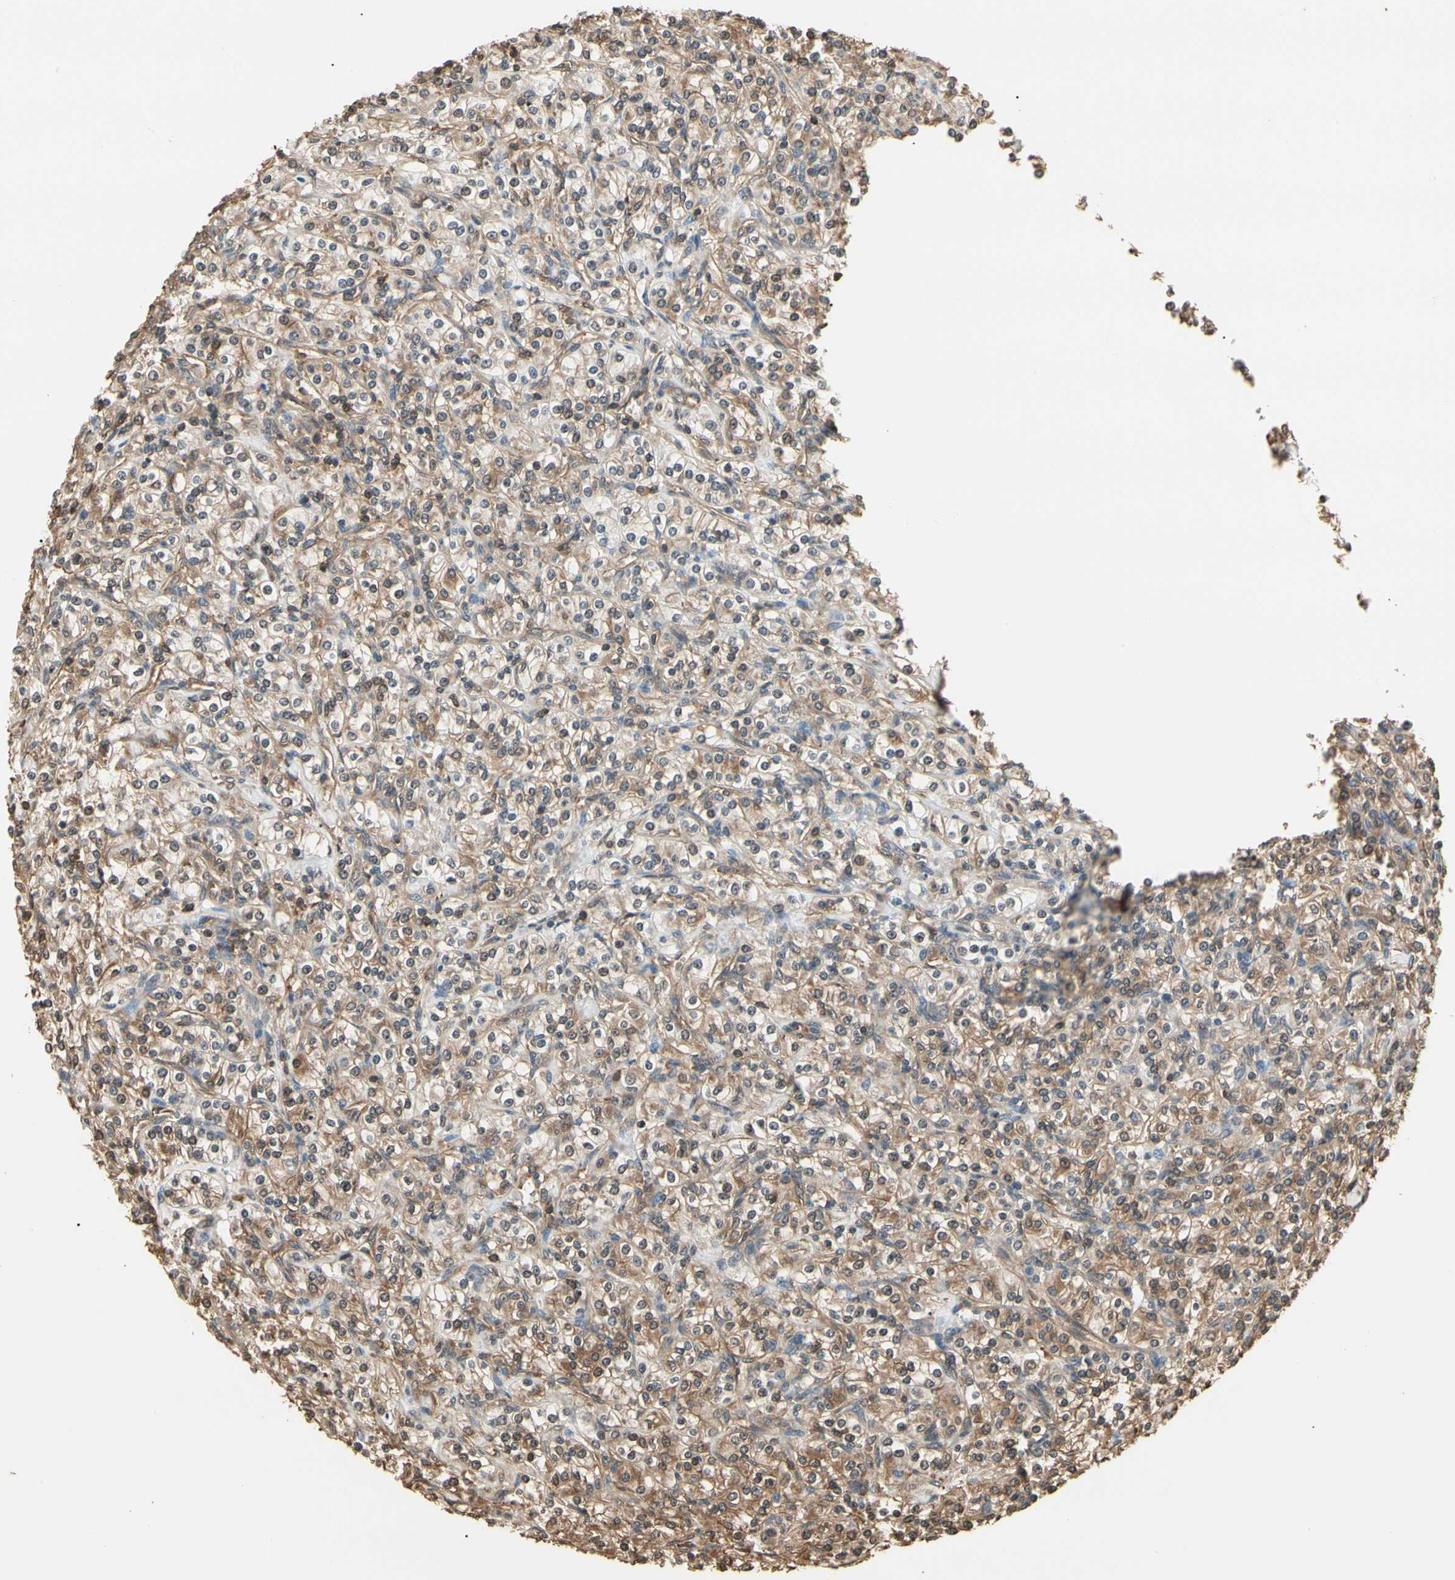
{"staining": {"intensity": "moderate", "quantity": ">75%", "location": "cytoplasmic/membranous"}, "tissue": "renal cancer", "cell_type": "Tumor cells", "image_type": "cancer", "snomed": [{"axis": "morphology", "description": "Adenocarcinoma, NOS"}, {"axis": "topography", "description": "Kidney"}], "caption": "Renal cancer stained for a protein (brown) displays moderate cytoplasmic/membranous positive positivity in about >75% of tumor cells.", "gene": "YWHAE", "patient": {"sex": "male", "age": 77}}